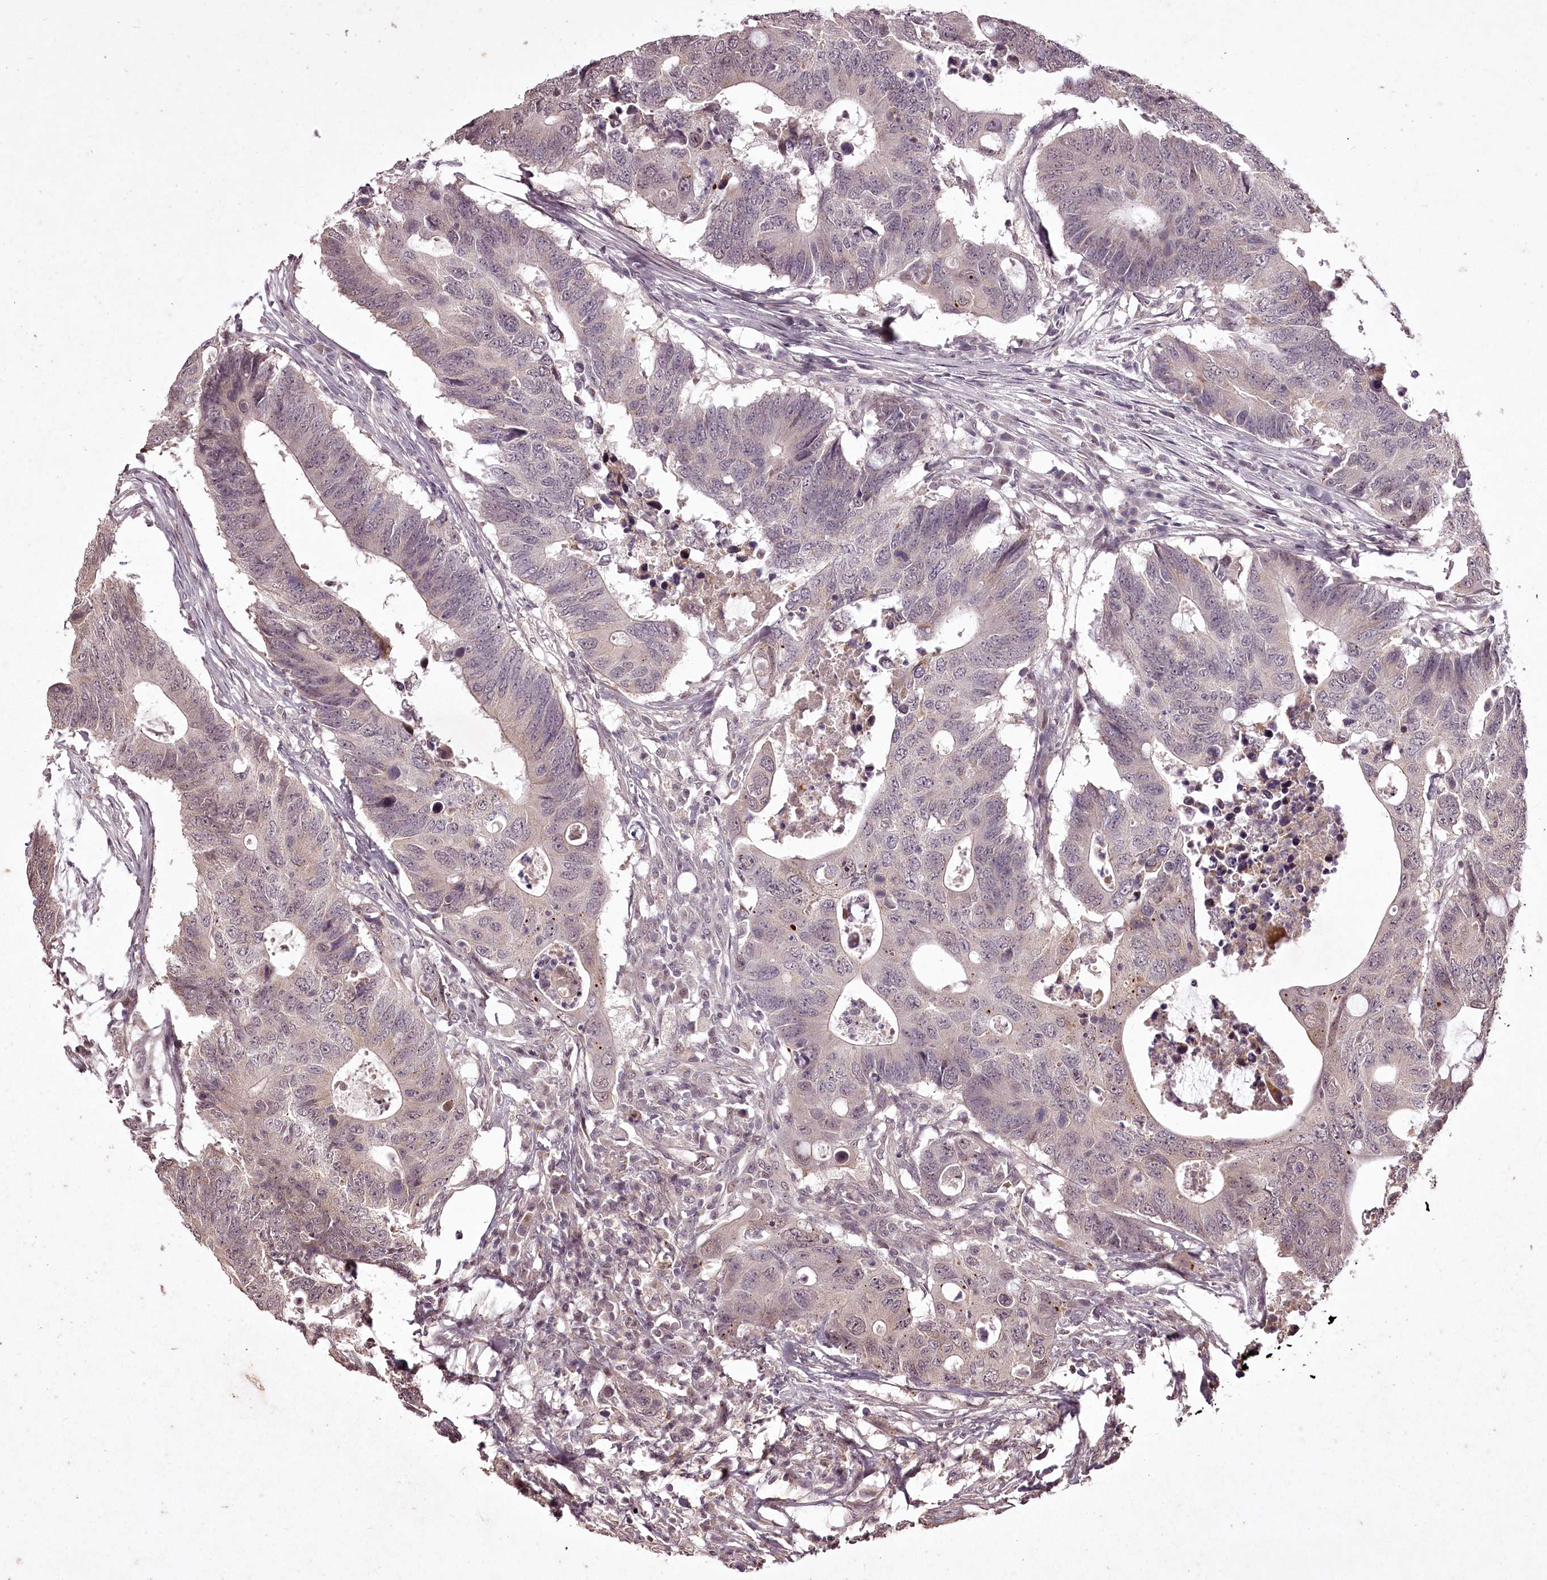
{"staining": {"intensity": "negative", "quantity": "none", "location": "none"}, "tissue": "colorectal cancer", "cell_type": "Tumor cells", "image_type": "cancer", "snomed": [{"axis": "morphology", "description": "Adenocarcinoma, NOS"}, {"axis": "topography", "description": "Colon"}], "caption": "IHC photomicrograph of neoplastic tissue: colorectal cancer stained with DAB (3,3'-diaminobenzidine) reveals no significant protein positivity in tumor cells.", "gene": "ADRA1D", "patient": {"sex": "male", "age": 71}}